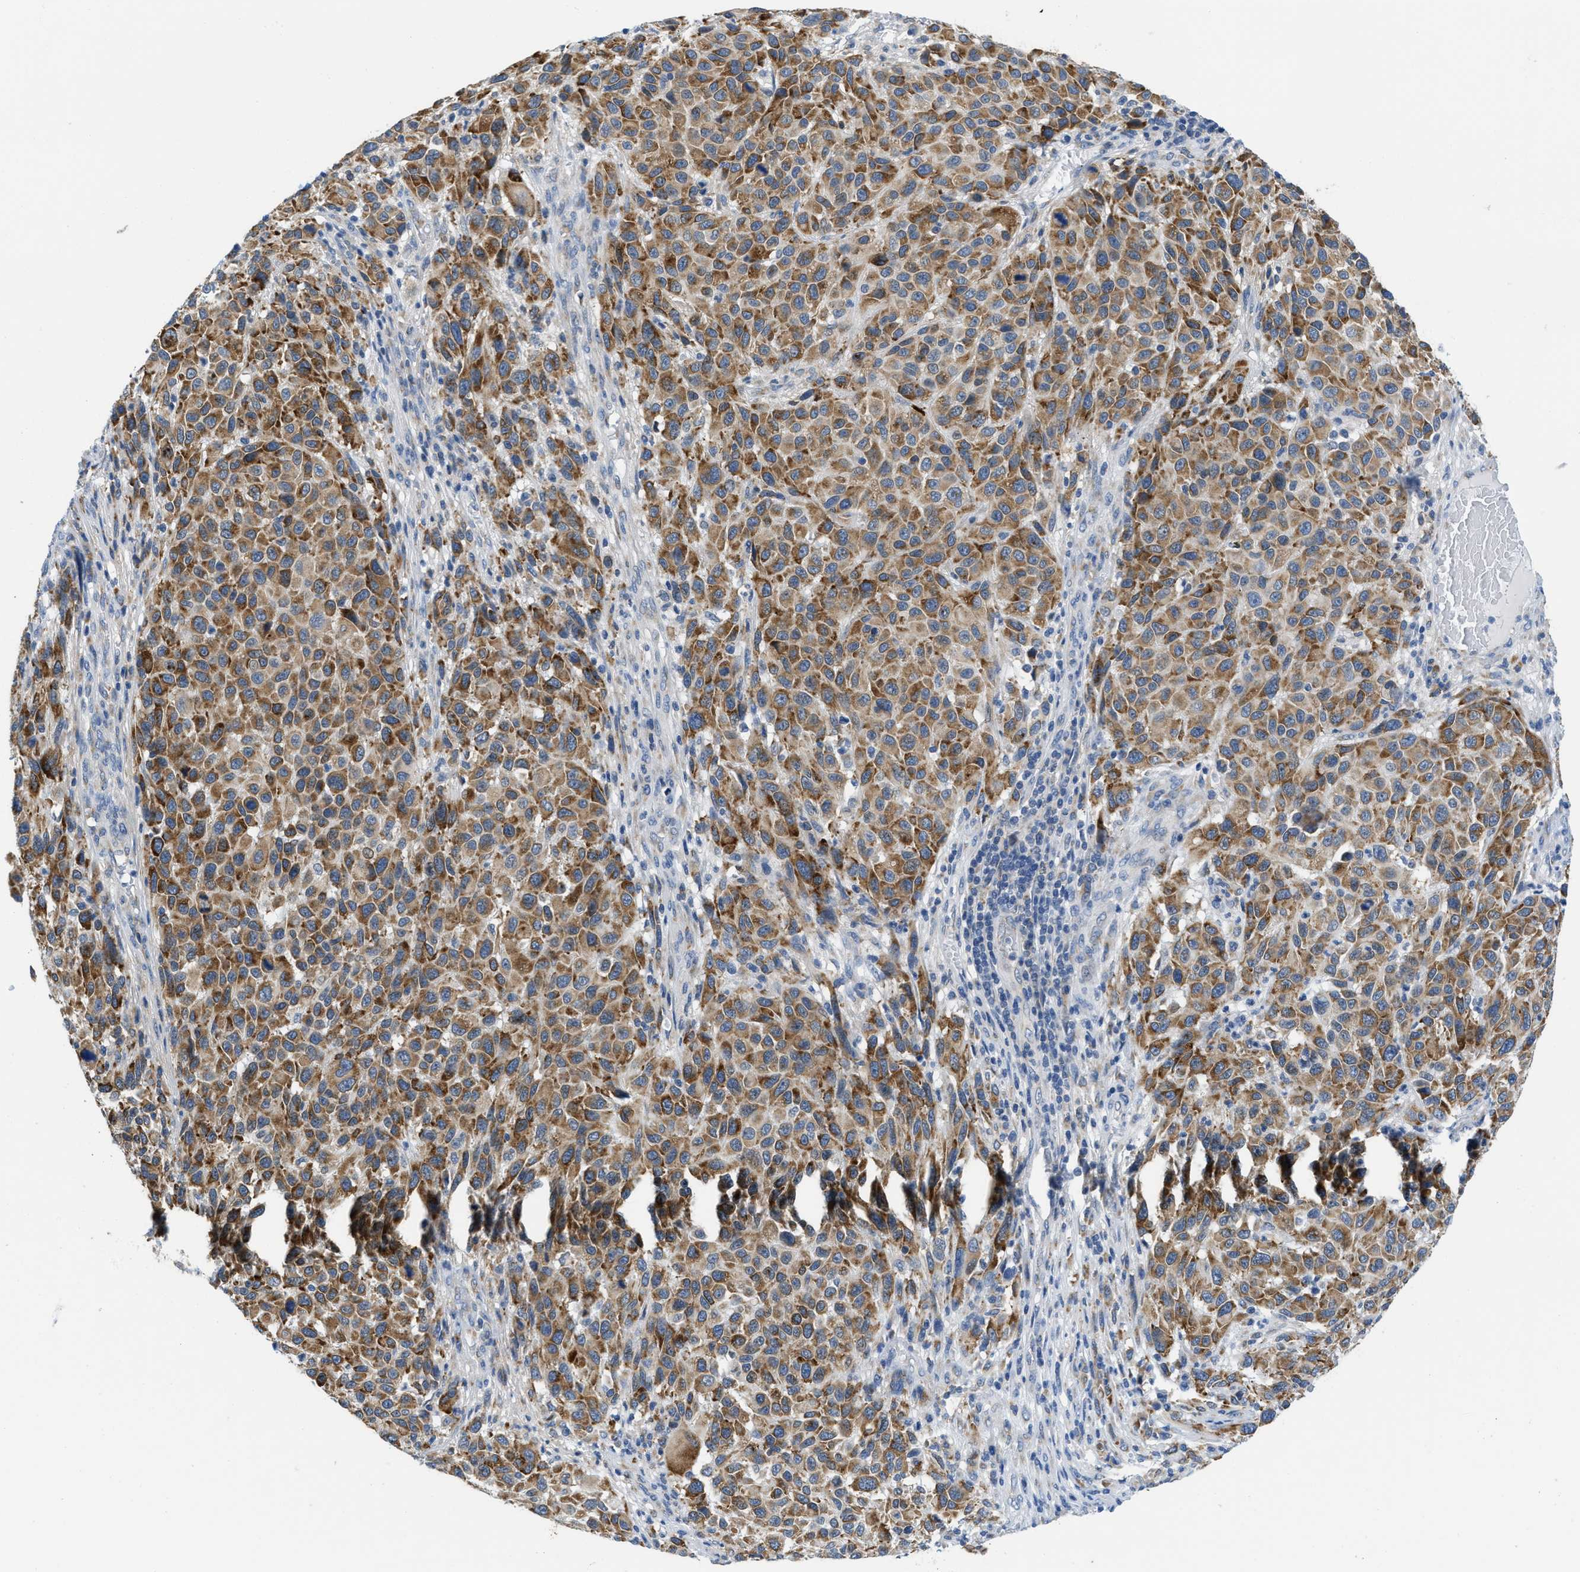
{"staining": {"intensity": "moderate", "quantity": ">75%", "location": "cytoplasmic/membranous"}, "tissue": "melanoma", "cell_type": "Tumor cells", "image_type": "cancer", "snomed": [{"axis": "morphology", "description": "Malignant melanoma, Metastatic site"}, {"axis": "topography", "description": "Lymph node"}], "caption": "A brown stain labels moderate cytoplasmic/membranous expression of a protein in melanoma tumor cells.", "gene": "PTDSS1", "patient": {"sex": "male", "age": 61}}